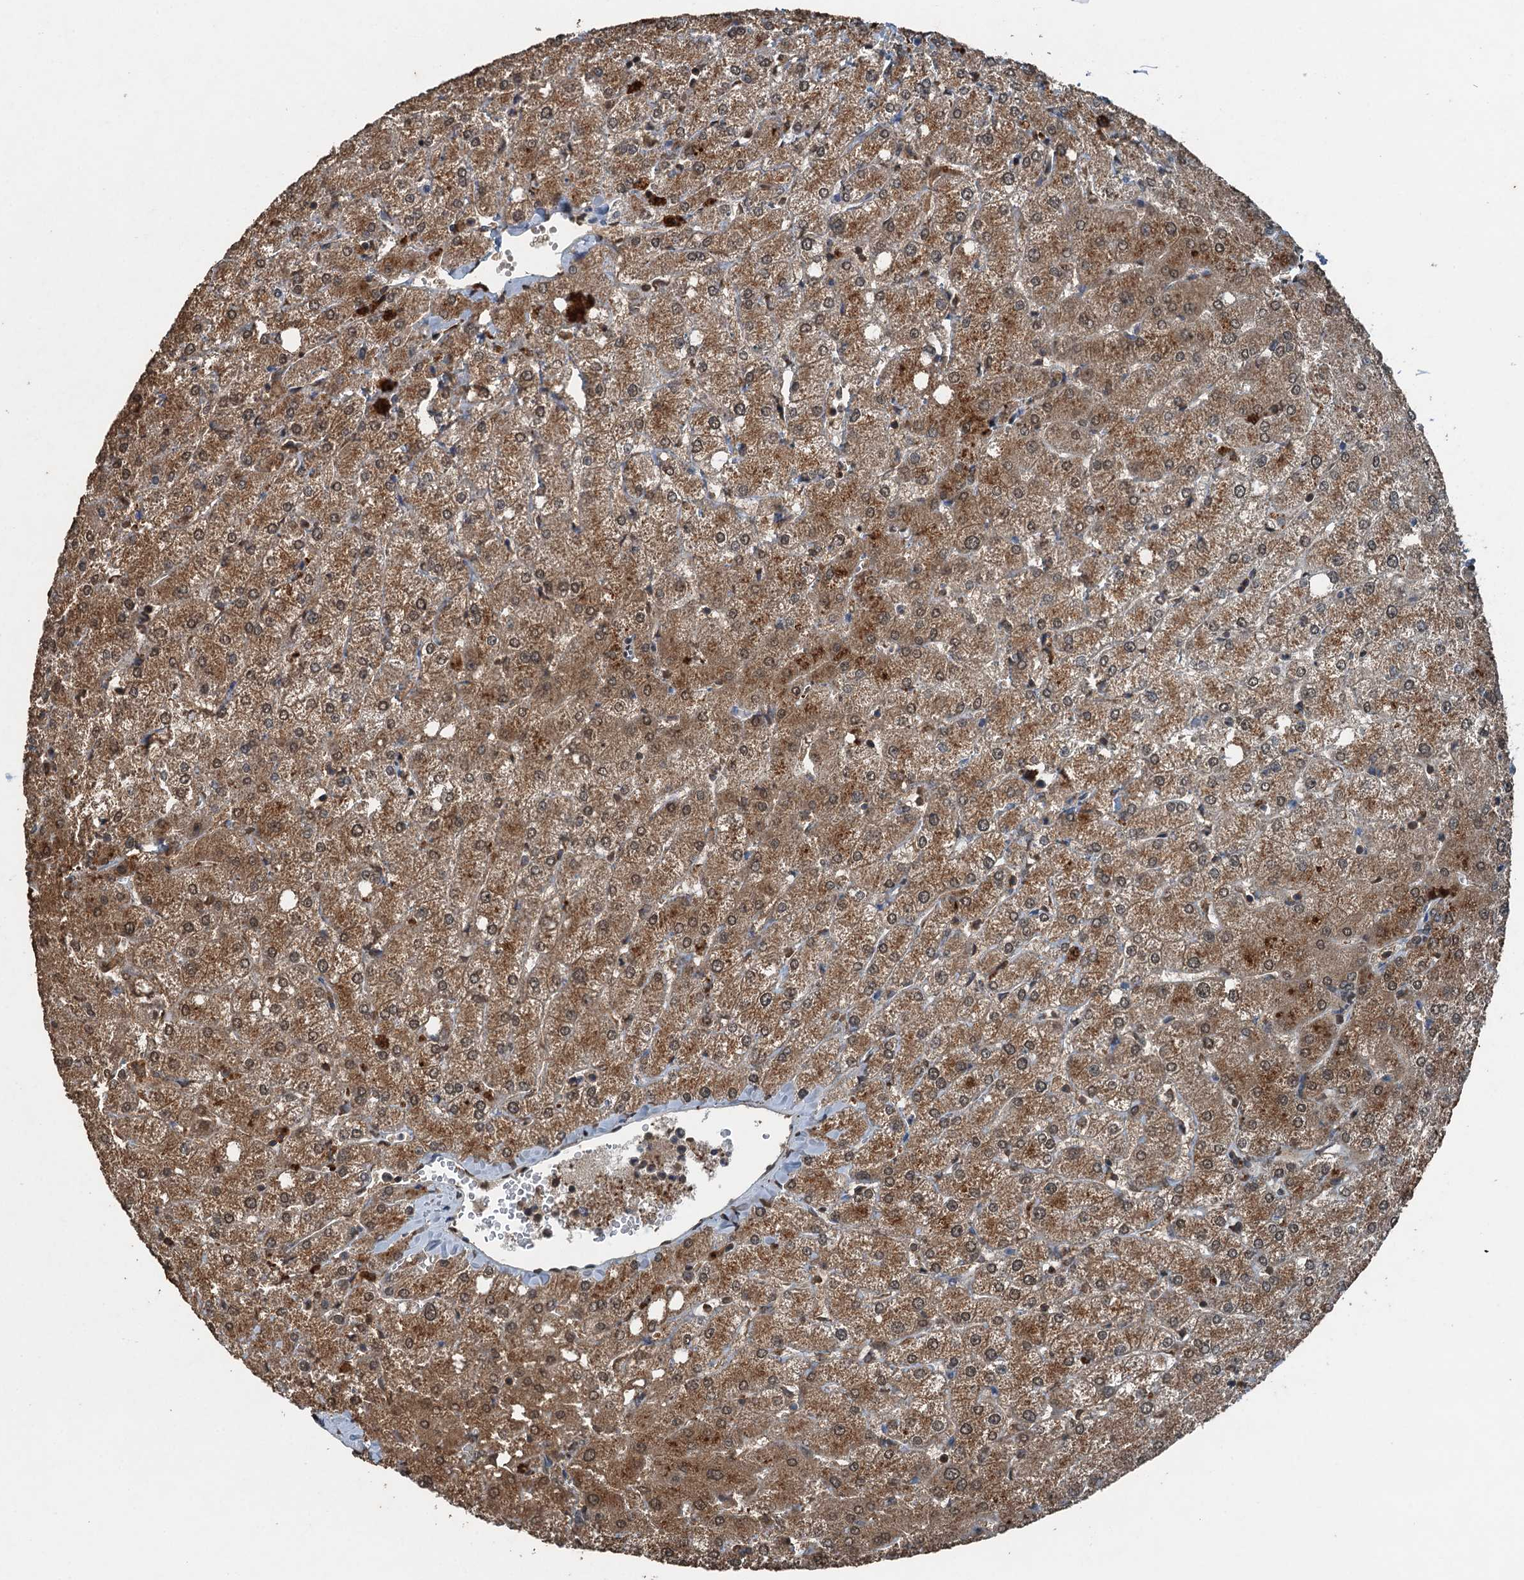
{"staining": {"intensity": "moderate", "quantity": ">75%", "location": "cytoplasmic/membranous"}, "tissue": "liver", "cell_type": "Cholangiocytes", "image_type": "normal", "snomed": [{"axis": "morphology", "description": "Normal tissue, NOS"}, {"axis": "topography", "description": "Liver"}], "caption": "Moderate cytoplasmic/membranous staining for a protein is appreciated in approximately >75% of cholangiocytes of normal liver using IHC.", "gene": "TCTN1", "patient": {"sex": "female", "age": 54}}